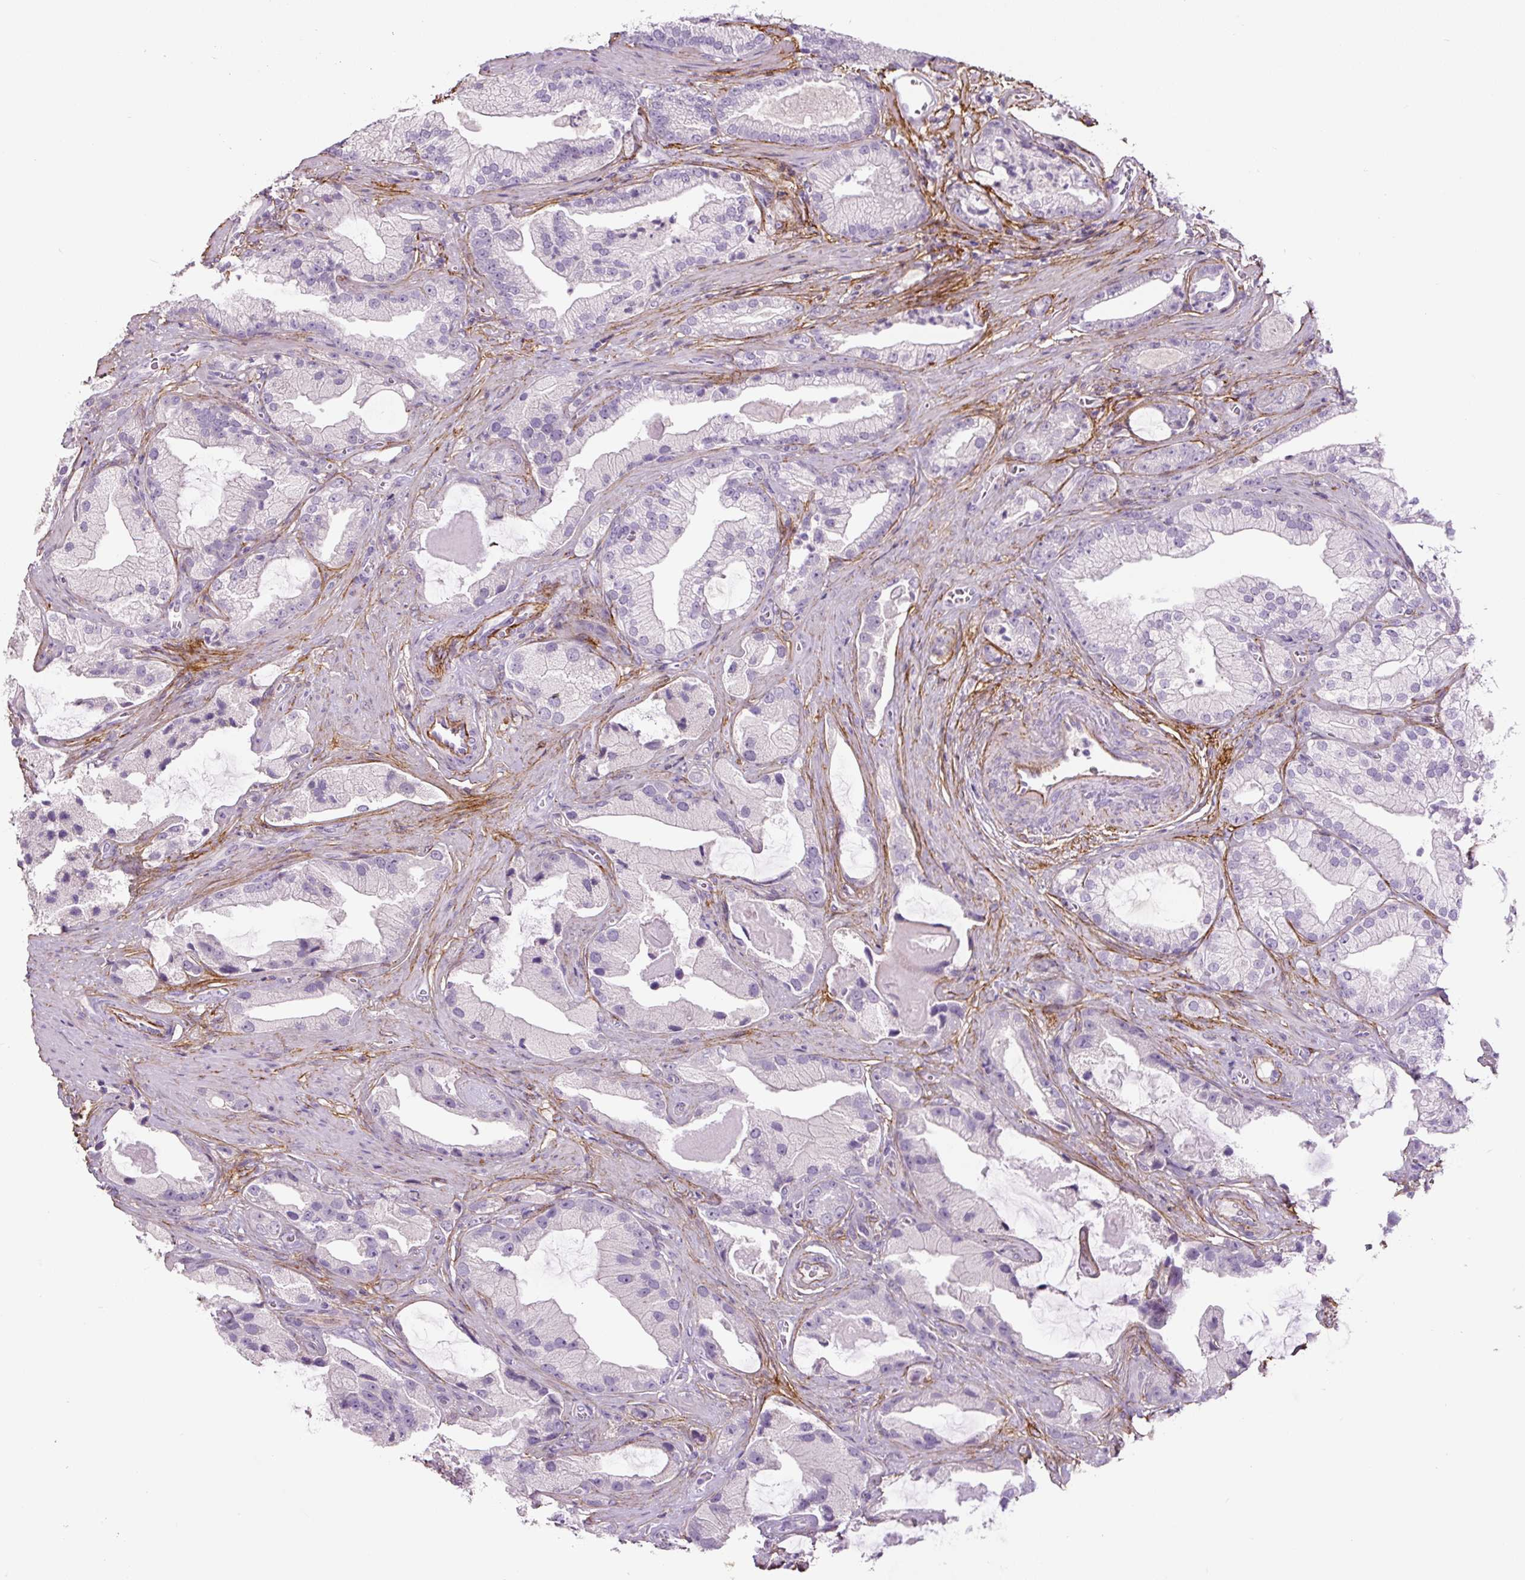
{"staining": {"intensity": "negative", "quantity": "none", "location": "none"}, "tissue": "prostate cancer", "cell_type": "Tumor cells", "image_type": "cancer", "snomed": [{"axis": "morphology", "description": "Adenocarcinoma, High grade"}, {"axis": "topography", "description": "Prostate"}], "caption": "Immunohistochemical staining of human prostate adenocarcinoma (high-grade) reveals no significant positivity in tumor cells.", "gene": "FBN1", "patient": {"sex": "male", "age": 68}}